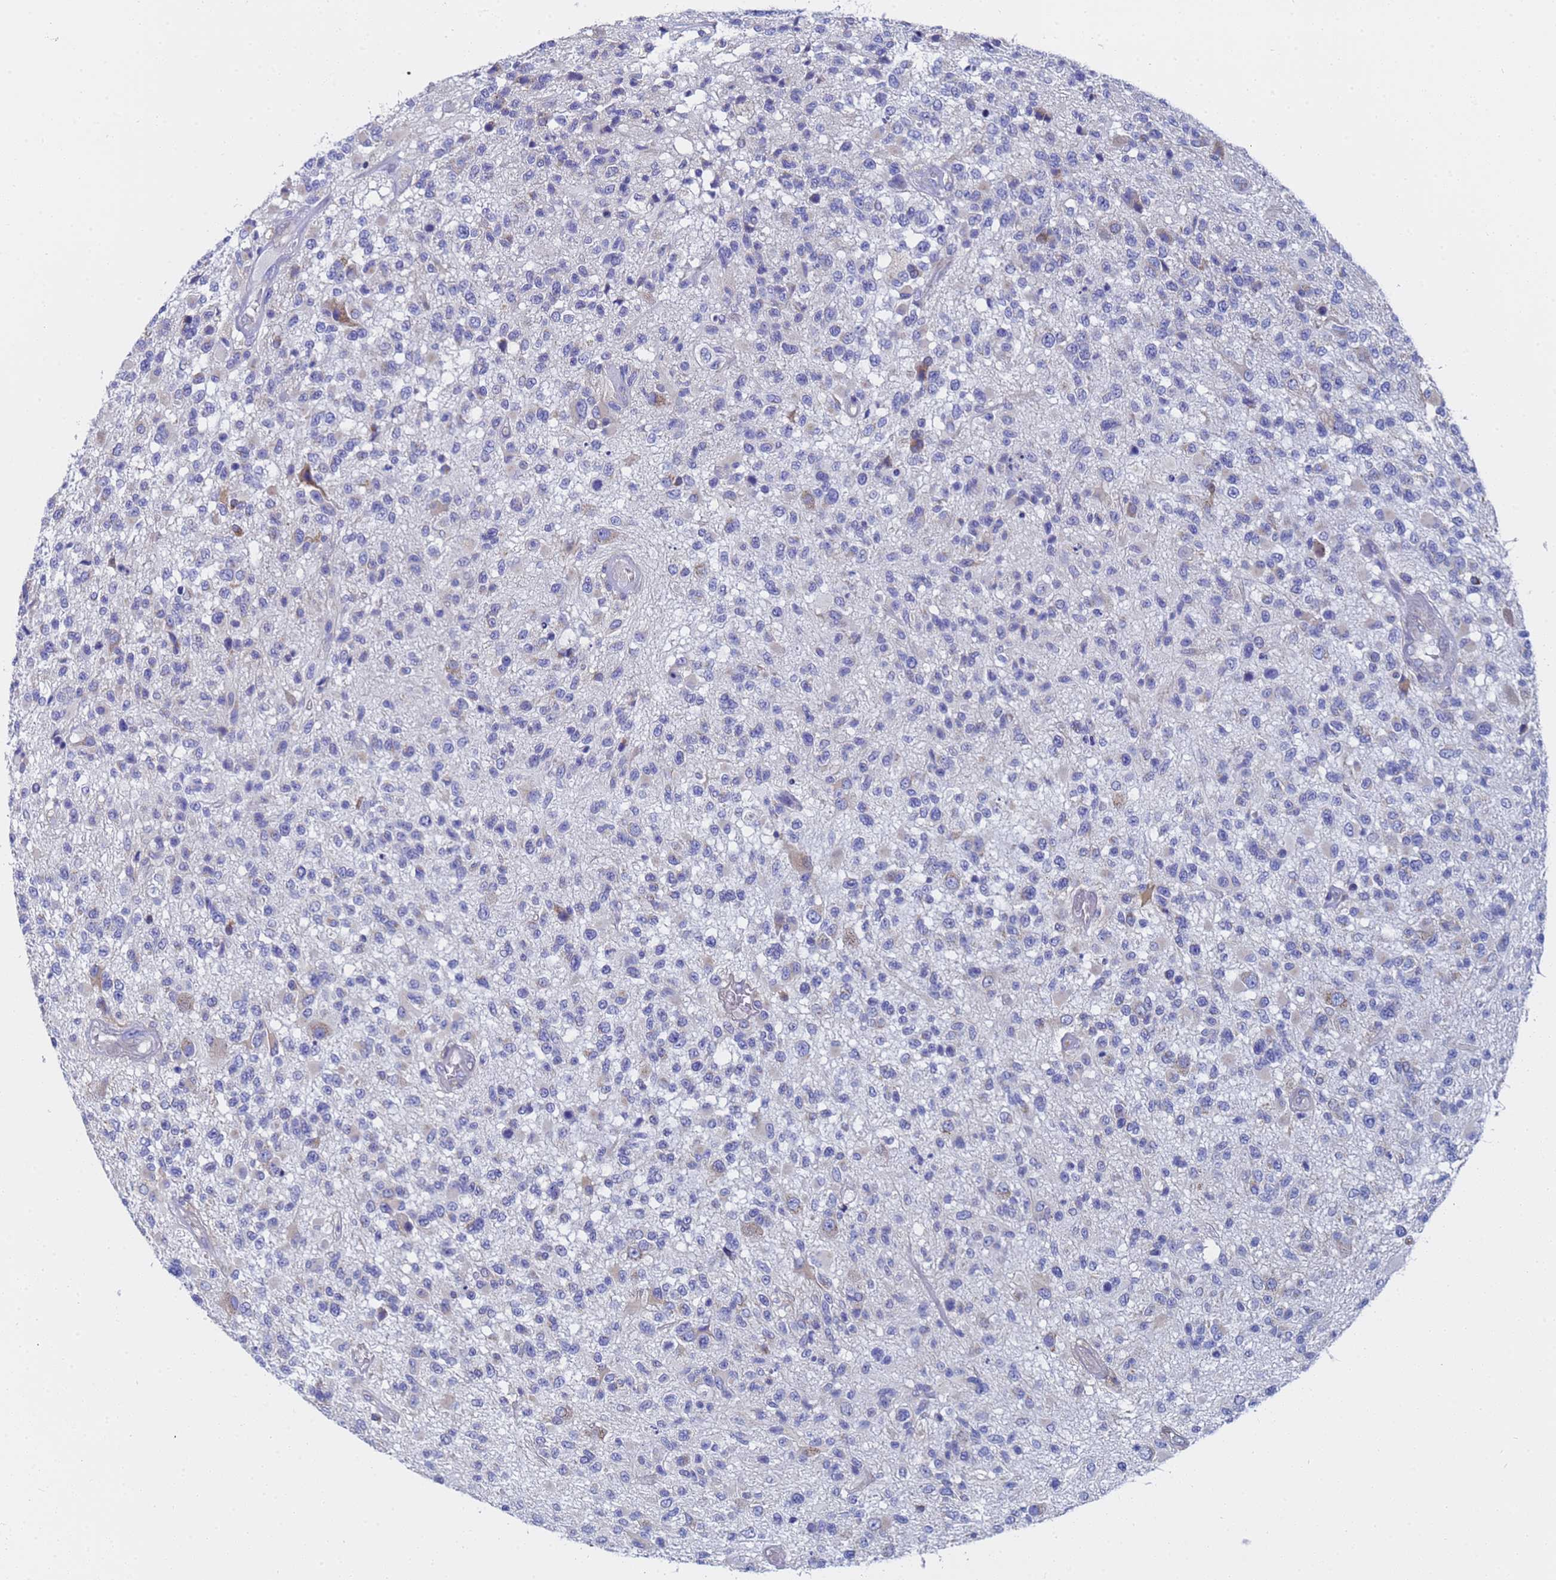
{"staining": {"intensity": "negative", "quantity": "none", "location": "none"}, "tissue": "glioma", "cell_type": "Tumor cells", "image_type": "cancer", "snomed": [{"axis": "morphology", "description": "Glioma, malignant, High grade"}, {"axis": "morphology", "description": "Glioblastoma, NOS"}, {"axis": "topography", "description": "Brain"}], "caption": "High power microscopy photomicrograph of an immunohistochemistry micrograph of glioma, revealing no significant expression in tumor cells. Brightfield microscopy of immunohistochemistry (IHC) stained with DAB (brown) and hematoxylin (blue), captured at high magnification.", "gene": "TM4SF4", "patient": {"sex": "male", "age": 60}}